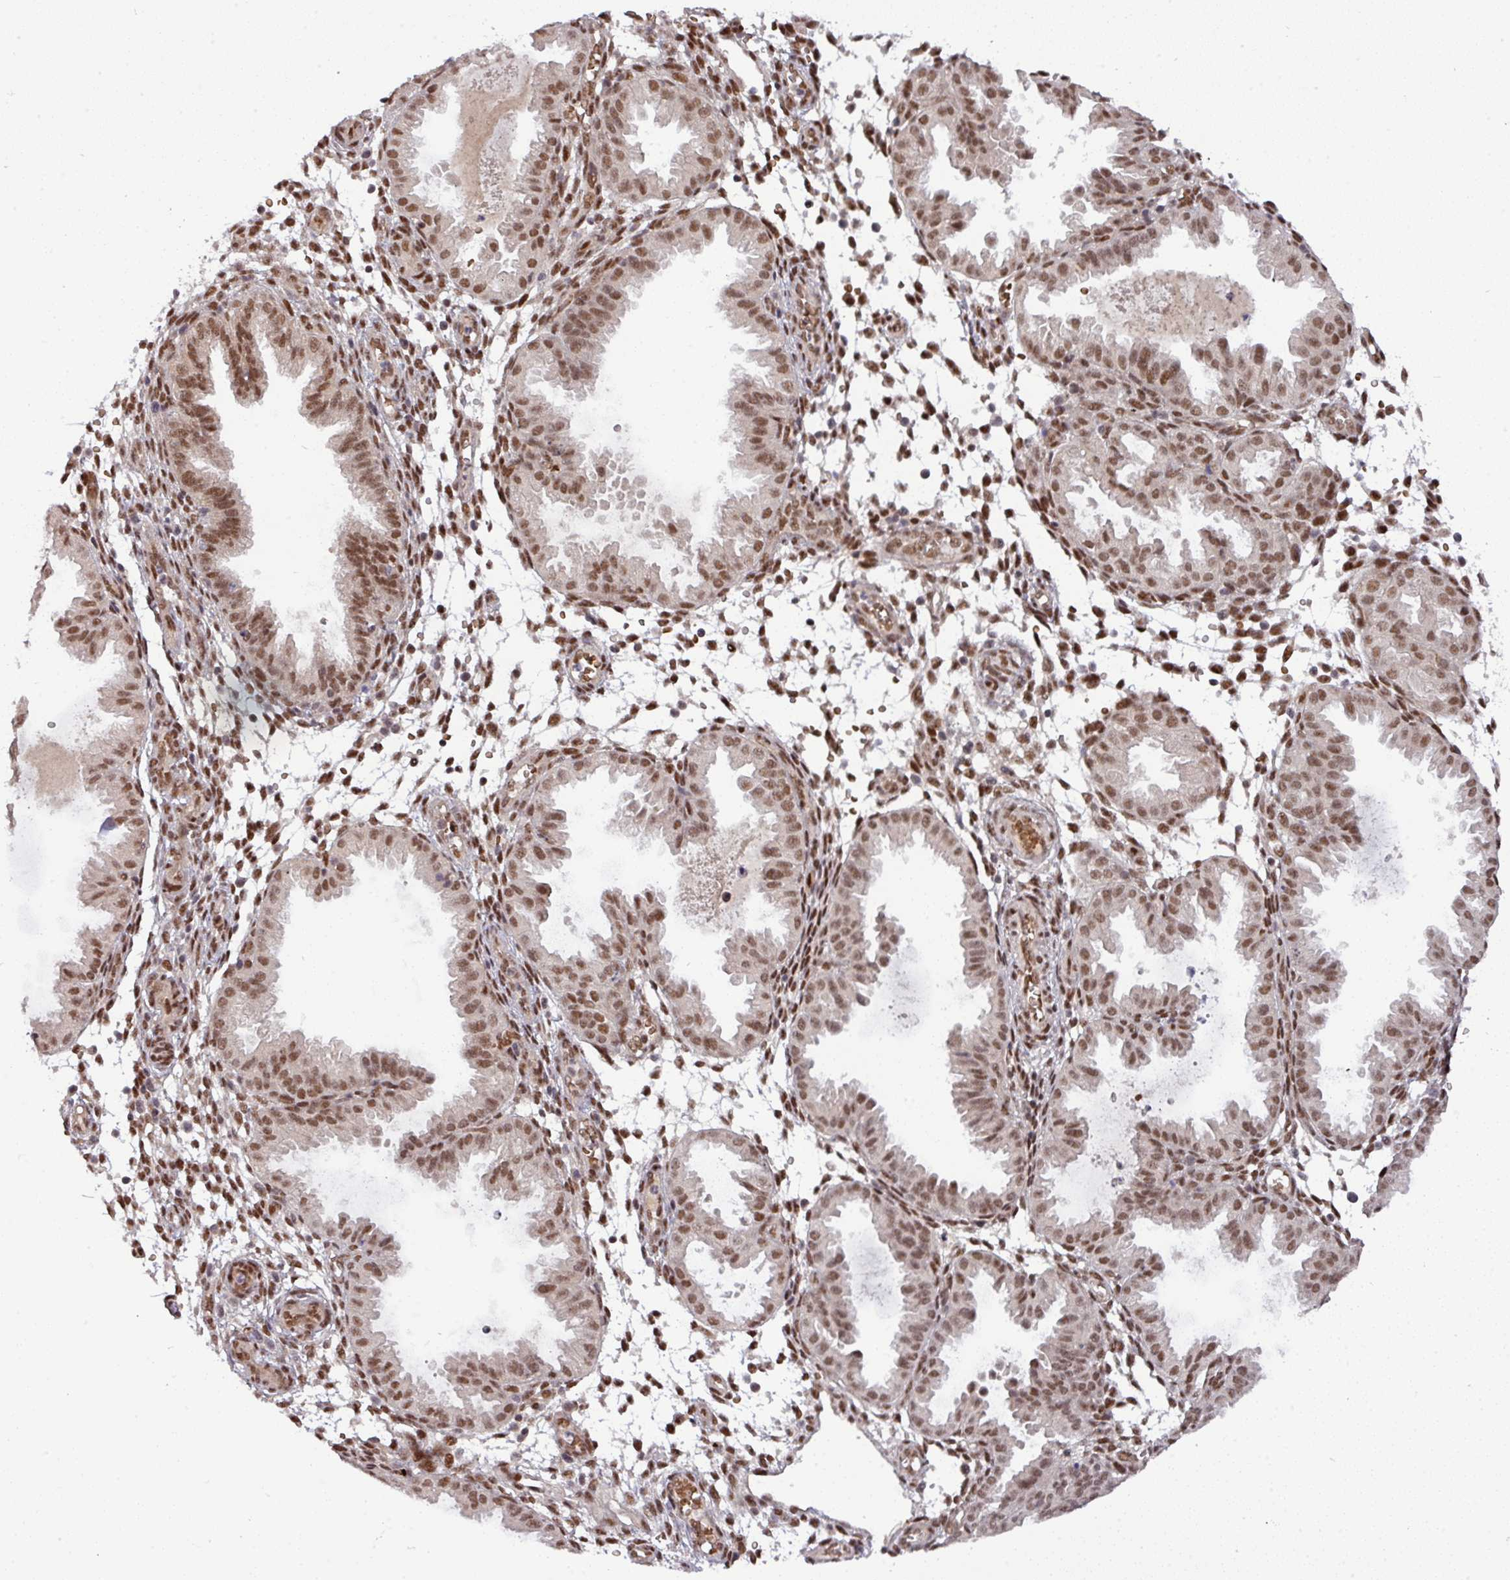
{"staining": {"intensity": "moderate", "quantity": "25%-75%", "location": "nuclear"}, "tissue": "endometrium", "cell_type": "Cells in endometrial stroma", "image_type": "normal", "snomed": [{"axis": "morphology", "description": "Normal tissue, NOS"}, {"axis": "topography", "description": "Endometrium"}], "caption": "A high-resolution photomicrograph shows IHC staining of benign endometrium, which demonstrates moderate nuclear positivity in approximately 25%-75% of cells in endometrial stroma.", "gene": "CIC", "patient": {"sex": "female", "age": 33}}